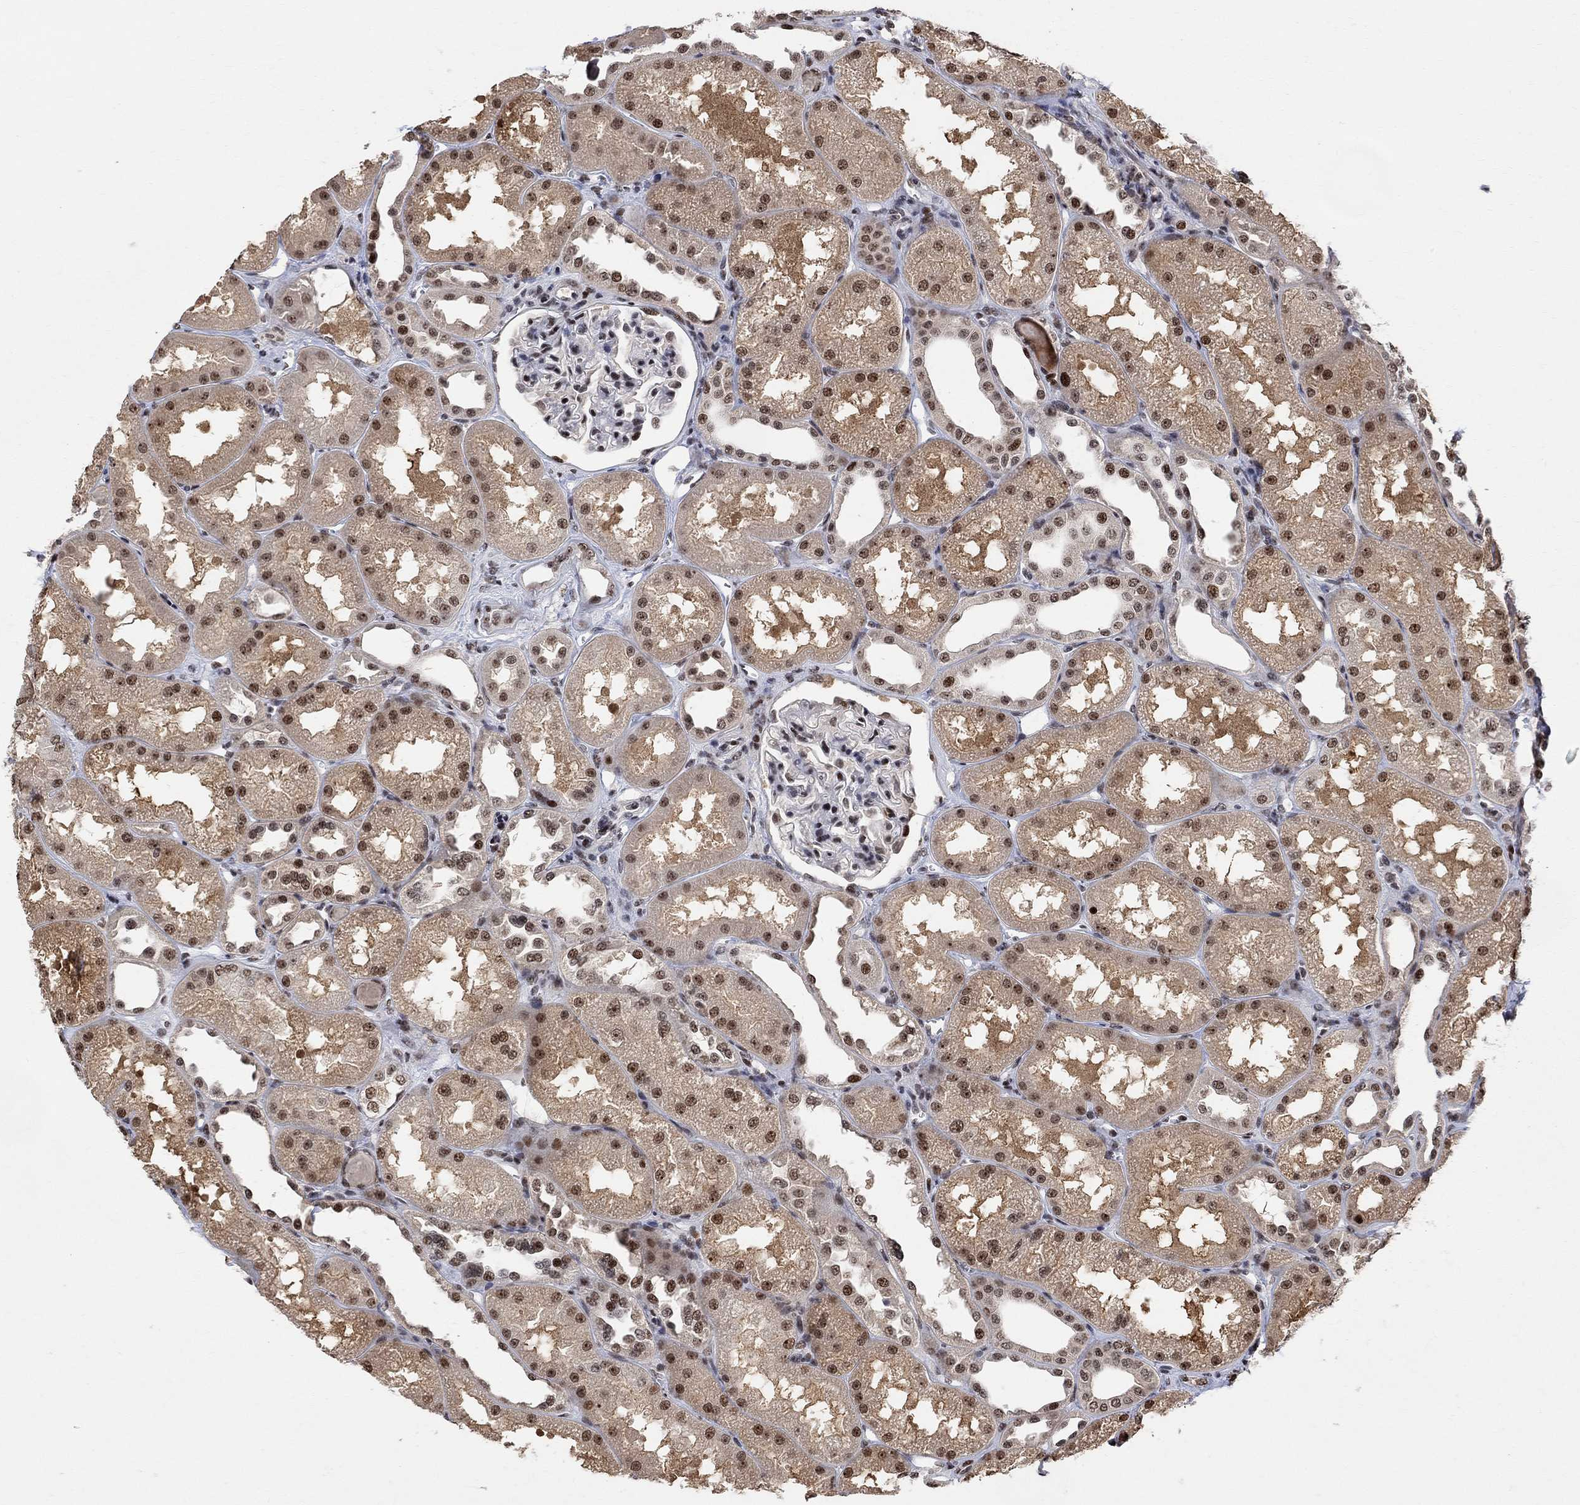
{"staining": {"intensity": "moderate", "quantity": "<25%", "location": "nuclear"}, "tissue": "kidney", "cell_type": "Cells in glomeruli", "image_type": "normal", "snomed": [{"axis": "morphology", "description": "Normal tissue, NOS"}, {"axis": "topography", "description": "Kidney"}], "caption": "Protein staining displays moderate nuclear expression in approximately <25% of cells in glomeruli in unremarkable kidney. The staining was performed using DAB, with brown indicating positive protein expression. Nuclei are stained blue with hematoxylin.", "gene": "E4F1", "patient": {"sex": "male", "age": 61}}